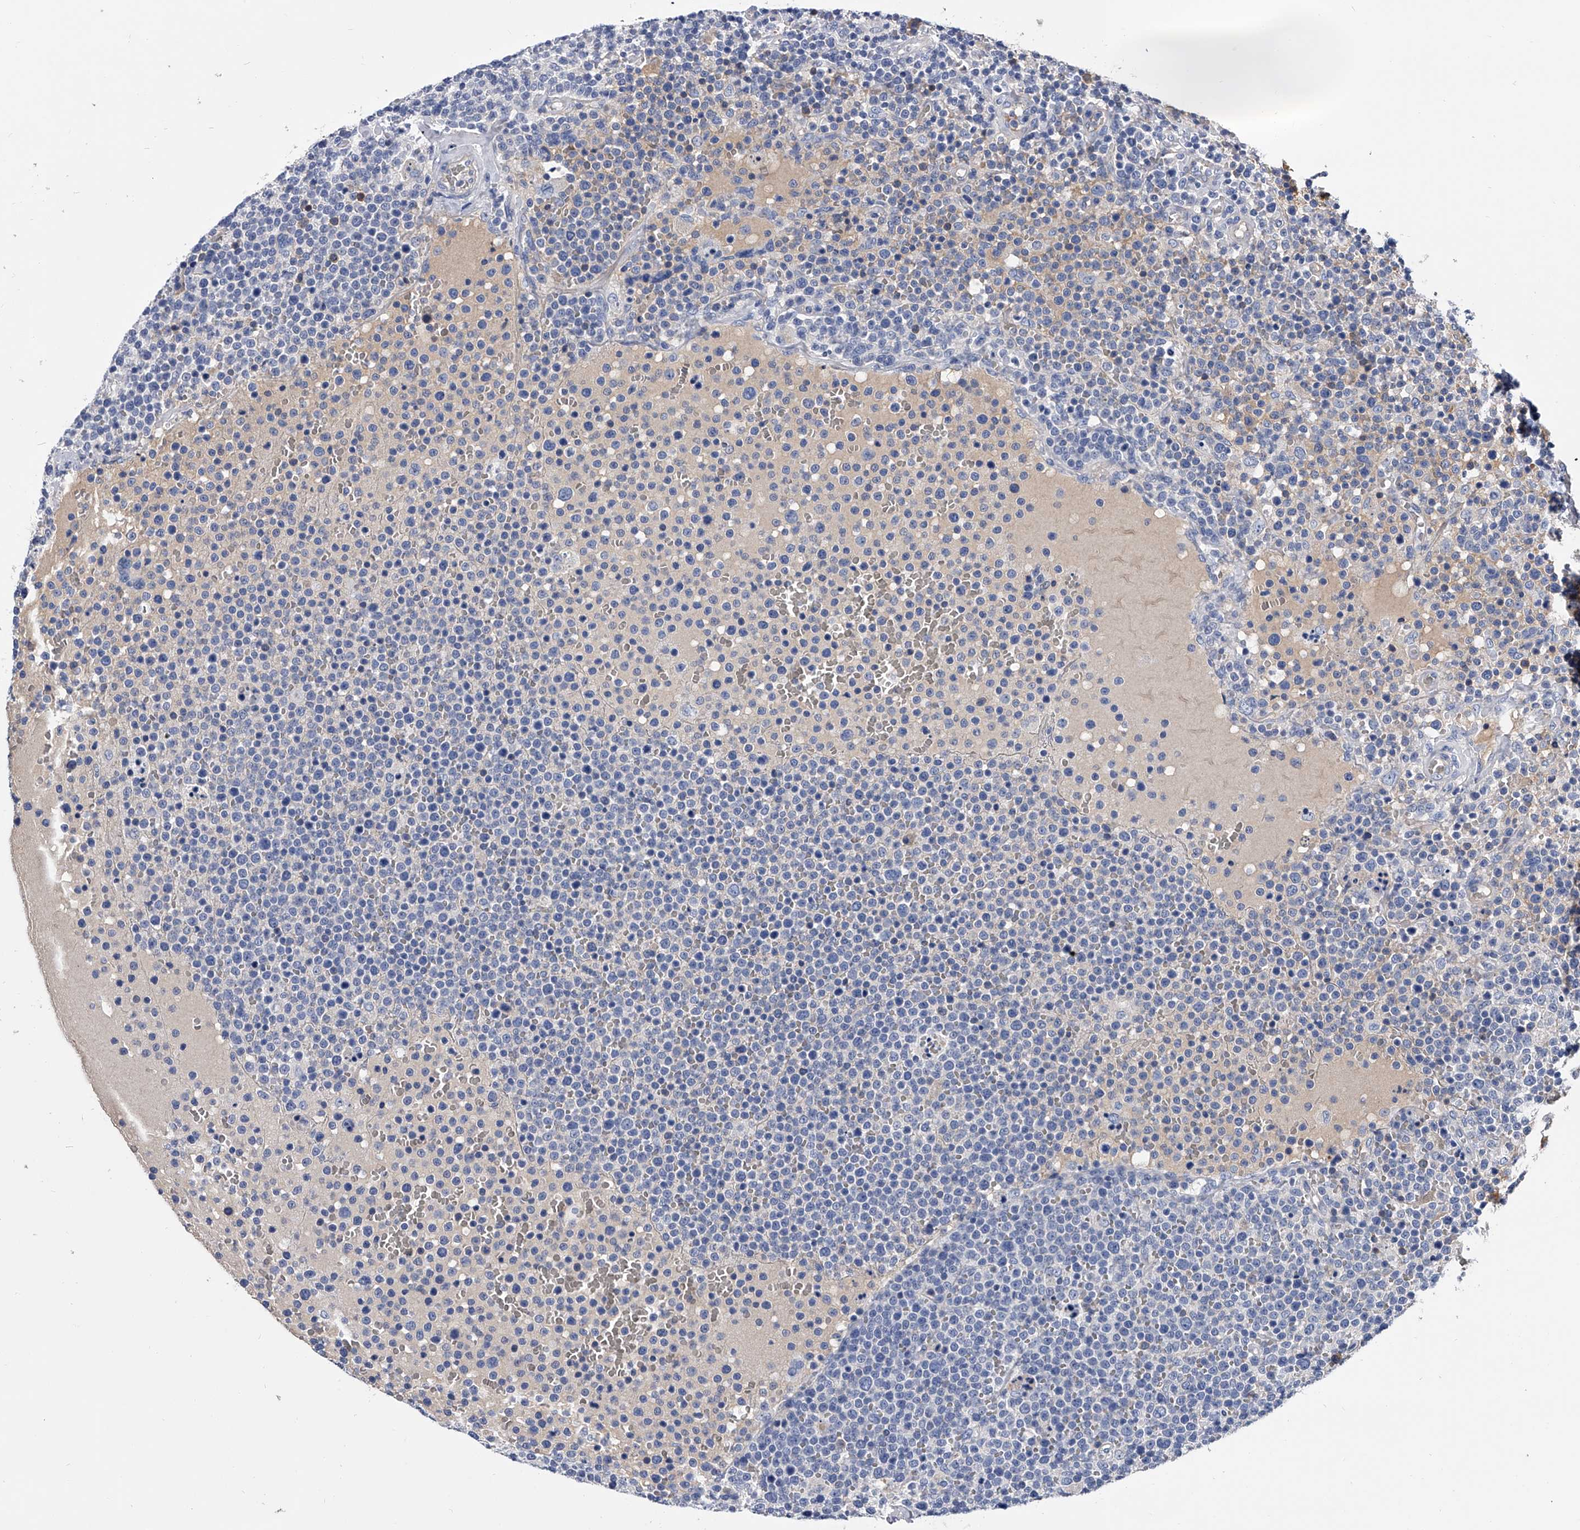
{"staining": {"intensity": "negative", "quantity": "none", "location": "none"}, "tissue": "lymphoma", "cell_type": "Tumor cells", "image_type": "cancer", "snomed": [{"axis": "morphology", "description": "Malignant lymphoma, non-Hodgkin's type, High grade"}, {"axis": "topography", "description": "Lymph node"}], "caption": "High magnification brightfield microscopy of high-grade malignant lymphoma, non-Hodgkin's type stained with DAB (3,3'-diaminobenzidine) (brown) and counterstained with hematoxylin (blue): tumor cells show no significant positivity. Brightfield microscopy of immunohistochemistry stained with DAB (3,3'-diaminobenzidine) (brown) and hematoxylin (blue), captured at high magnification.", "gene": "EFCAB7", "patient": {"sex": "male", "age": 61}}